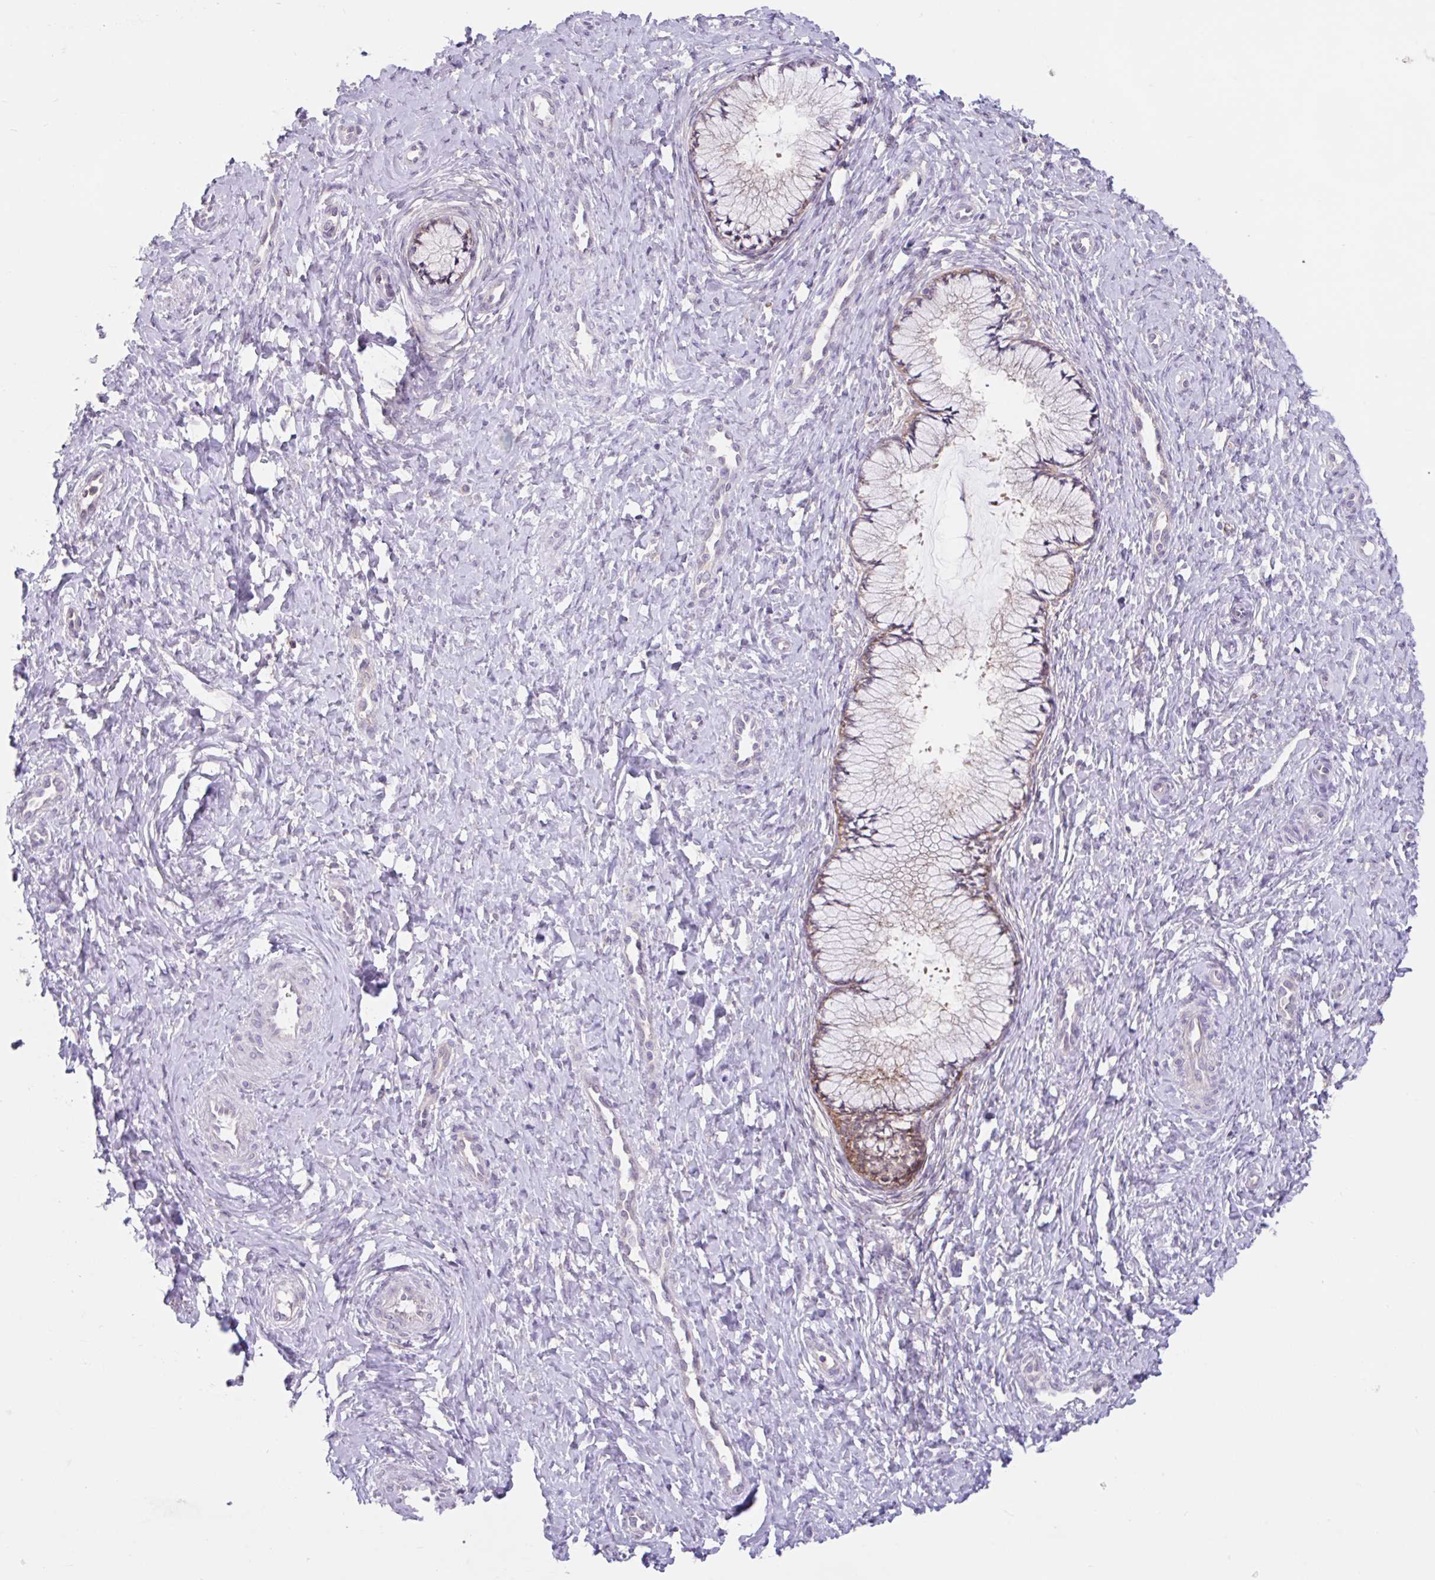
{"staining": {"intensity": "moderate", "quantity": "25%-75%", "location": "cytoplasmic/membranous"}, "tissue": "cervix", "cell_type": "Glandular cells", "image_type": "normal", "snomed": [{"axis": "morphology", "description": "Normal tissue, NOS"}, {"axis": "topography", "description": "Cervix"}], "caption": "A medium amount of moderate cytoplasmic/membranous staining is seen in approximately 25%-75% of glandular cells in normal cervix.", "gene": "RALBP1", "patient": {"sex": "female", "age": 37}}